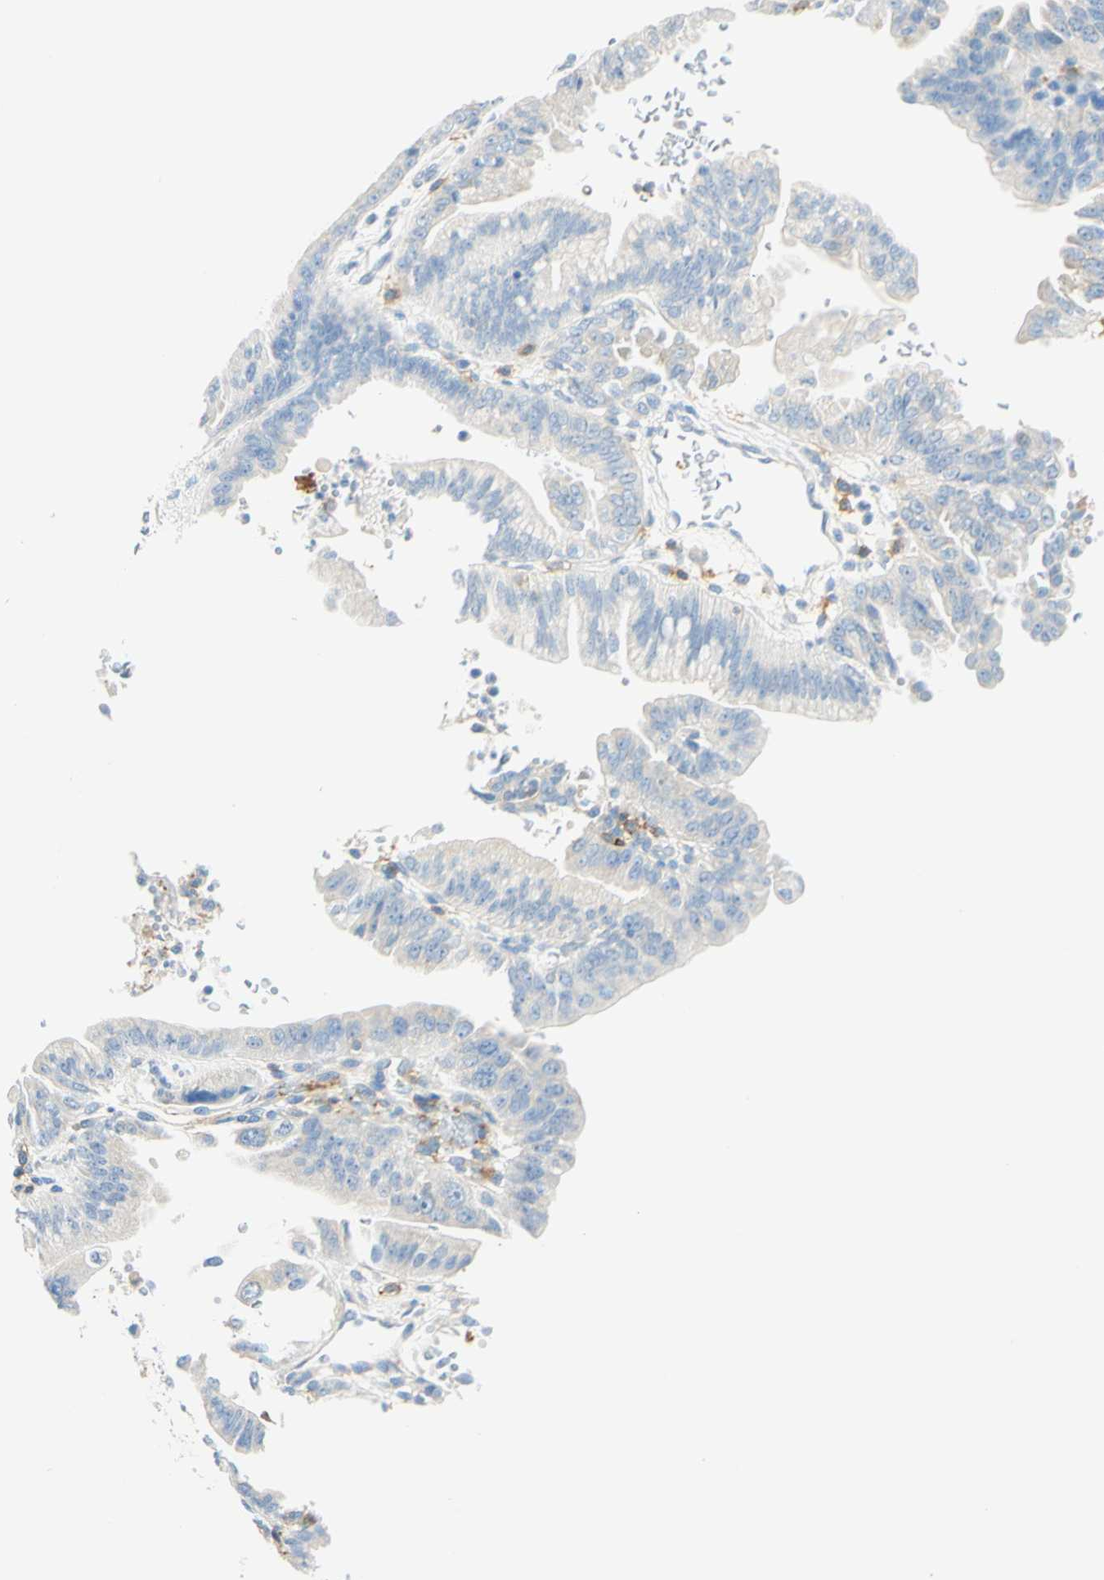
{"staining": {"intensity": "negative", "quantity": "none", "location": "none"}, "tissue": "pancreatic cancer", "cell_type": "Tumor cells", "image_type": "cancer", "snomed": [{"axis": "morphology", "description": "Adenocarcinoma, NOS"}, {"axis": "topography", "description": "Pancreas"}], "caption": "Protein analysis of pancreatic adenocarcinoma shows no significant expression in tumor cells.", "gene": "LAT", "patient": {"sex": "male", "age": 70}}